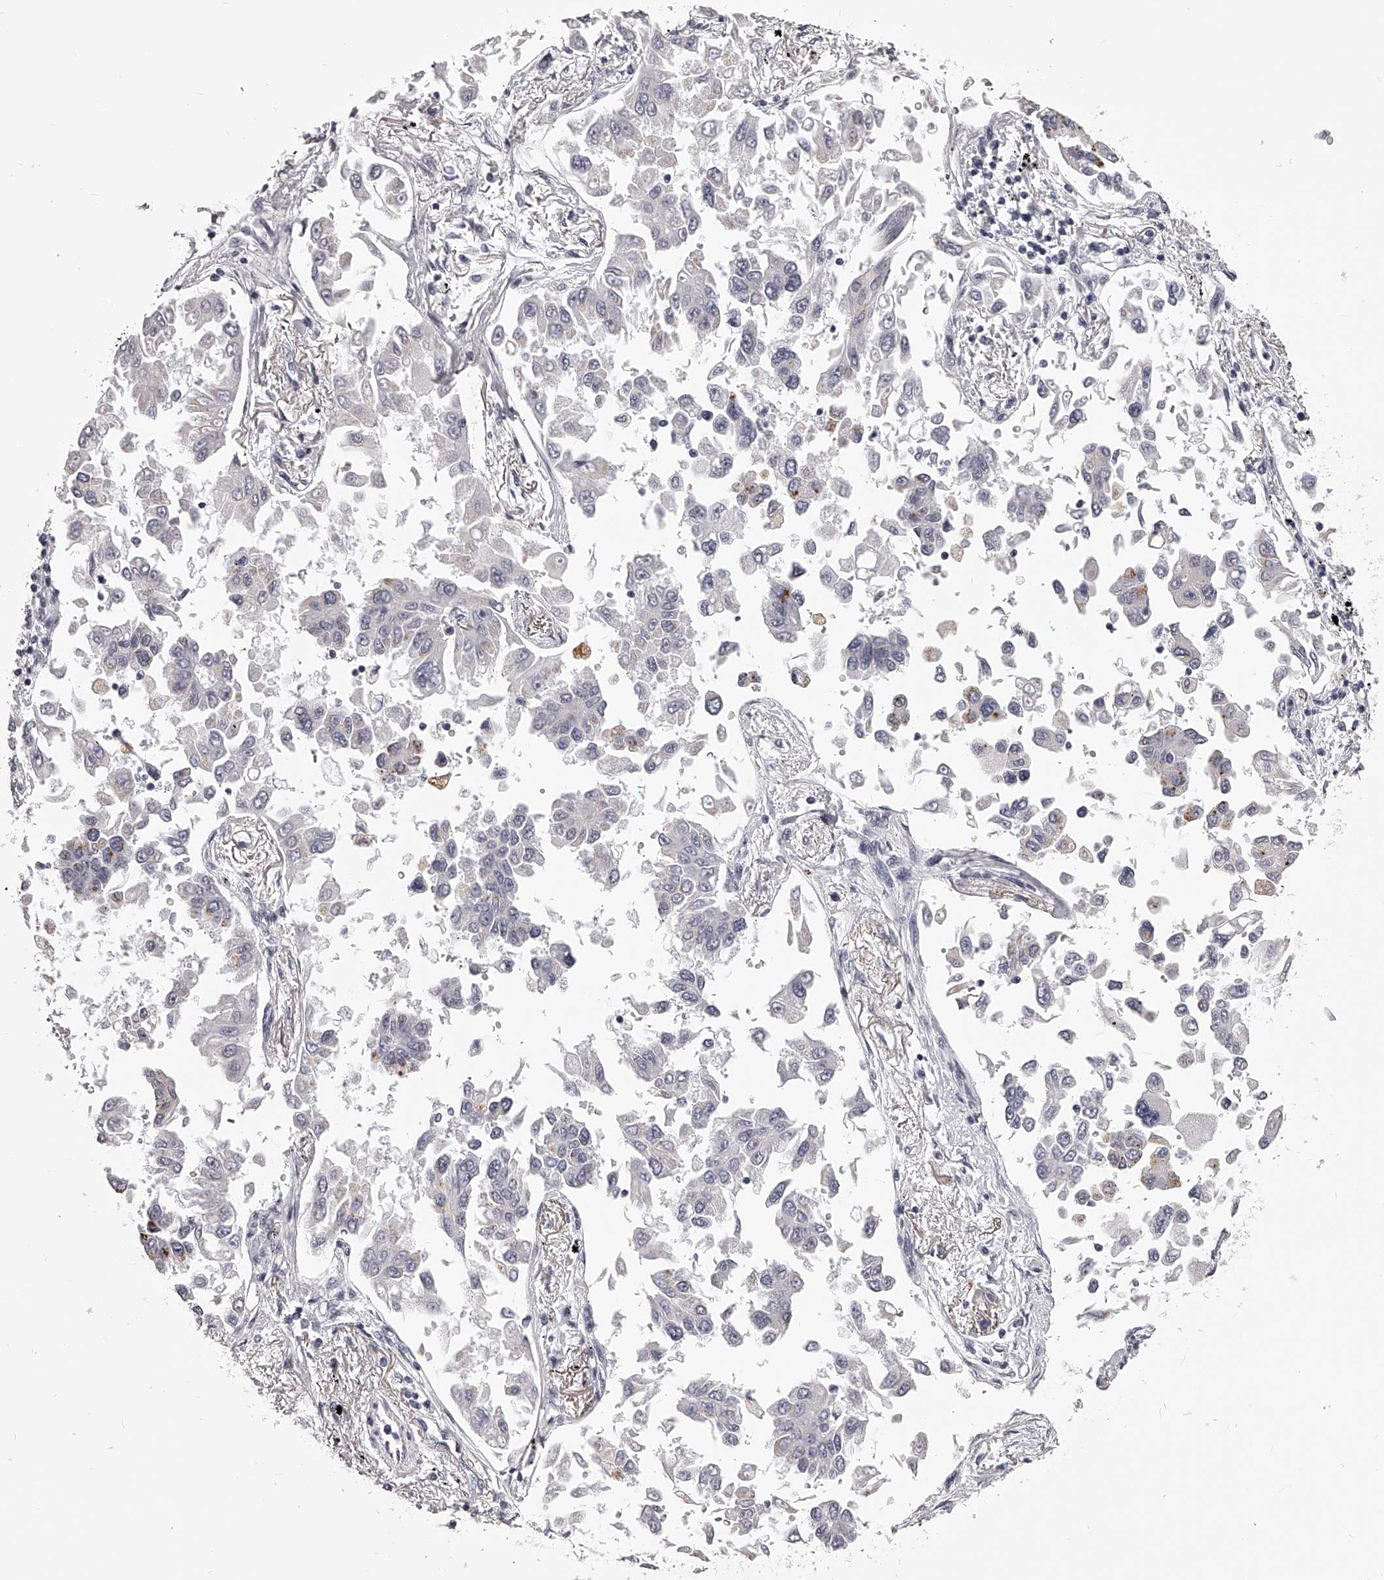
{"staining": {"intensity": "negative", "quantity": "none", "location": "none"}, "tissue": "lung cancer", "cell_type": "Tumor cells", "image_type": "cancer", "snomed": [{"axis": "morphology", "description": "Adenocarcinoma, NOS"}, {"axis": "topography", "description": "Lung"}], "caption": "Histopathology image shows no protein staining in tumor cells of lung cancer (adenocarcinoma) tissue.", "gene": "DMRT1", "patient": {"sex": "female", "age": 67}}